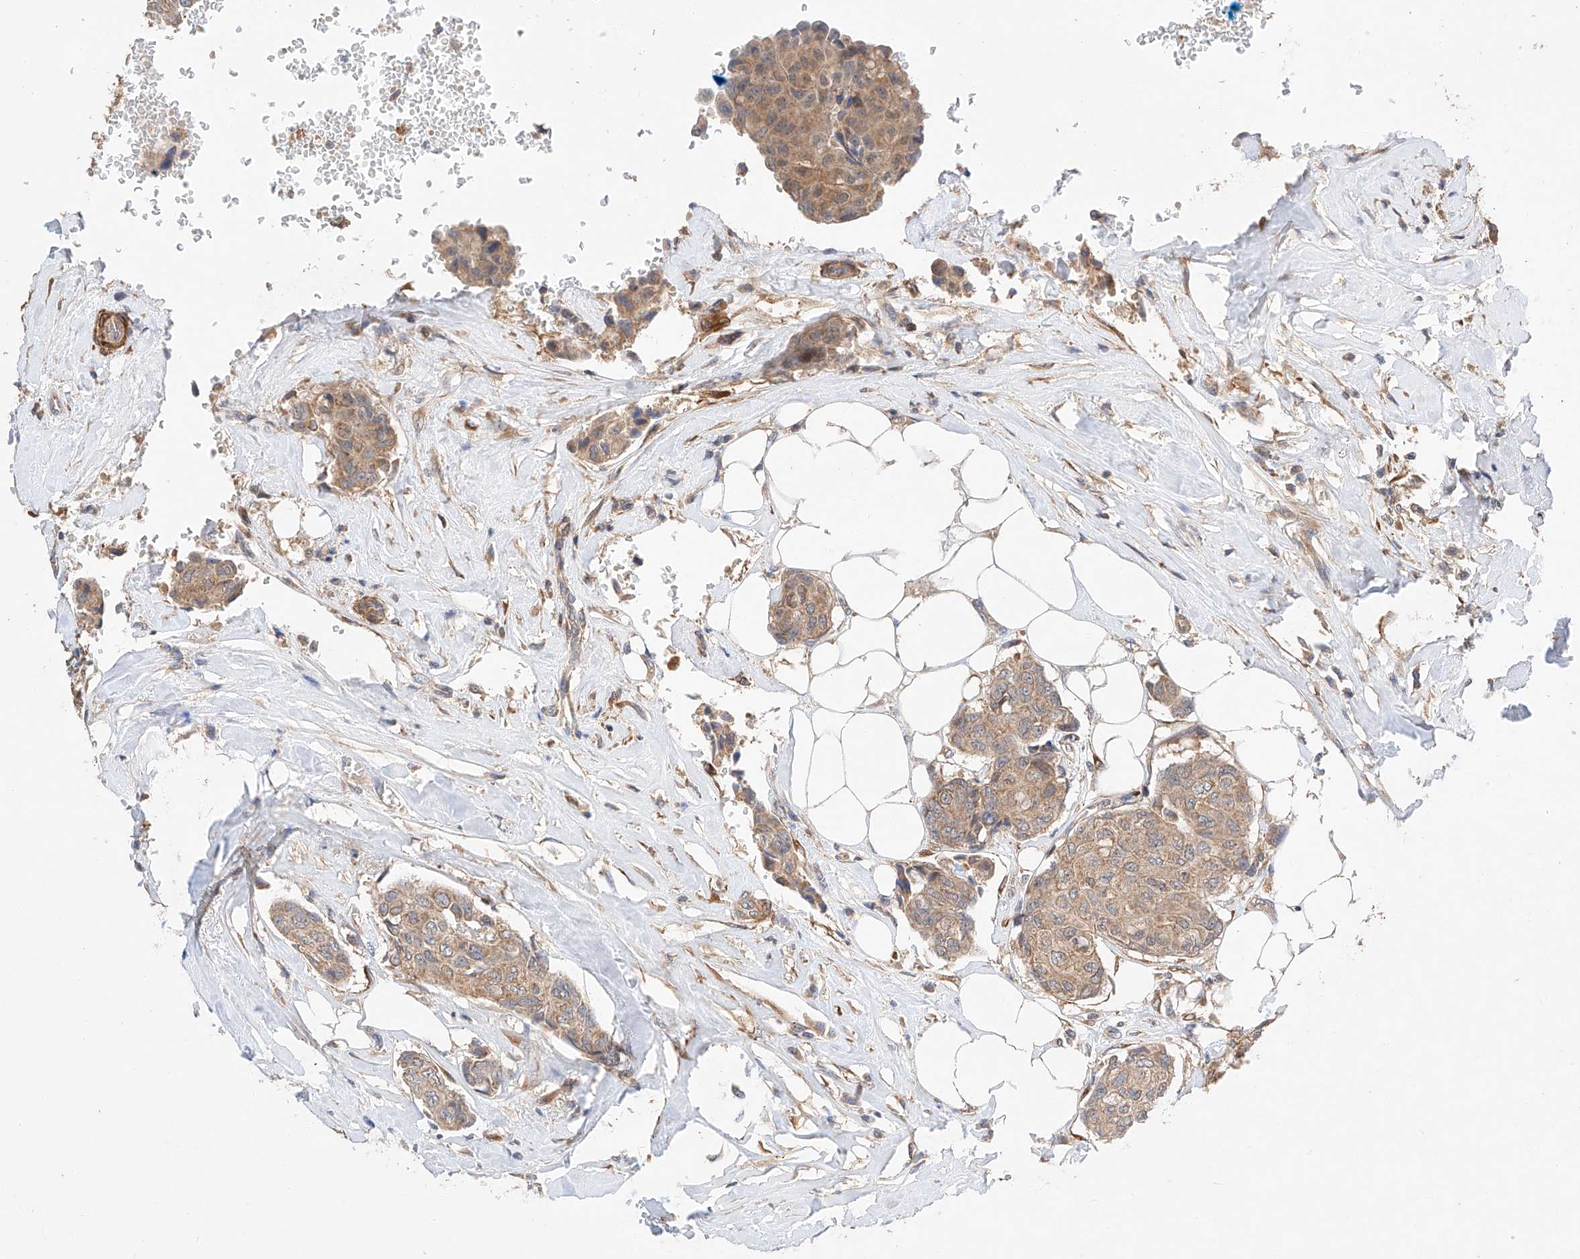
{"staining": {"intensity": "weak", "quantity": ">75%", "location": "cytoplasmic/membranous"}, "tissue": "breast cancer", "cell_type": "Tumor cells", "image_type": "cancer", "snomed": [{"axis": "morphology", "description": "Duct carcinoma"}, {"axis": "topography", "description": "Breast"}], "caption": "Intraductal carcinoma (breast) was stained to show a protein in brown. There is low levels of weak cytoplasmic/membranous expression in approximately >75% of tumor cells.", "gene": "RAB23", "patient": {"sex": "female", "age": 80}}